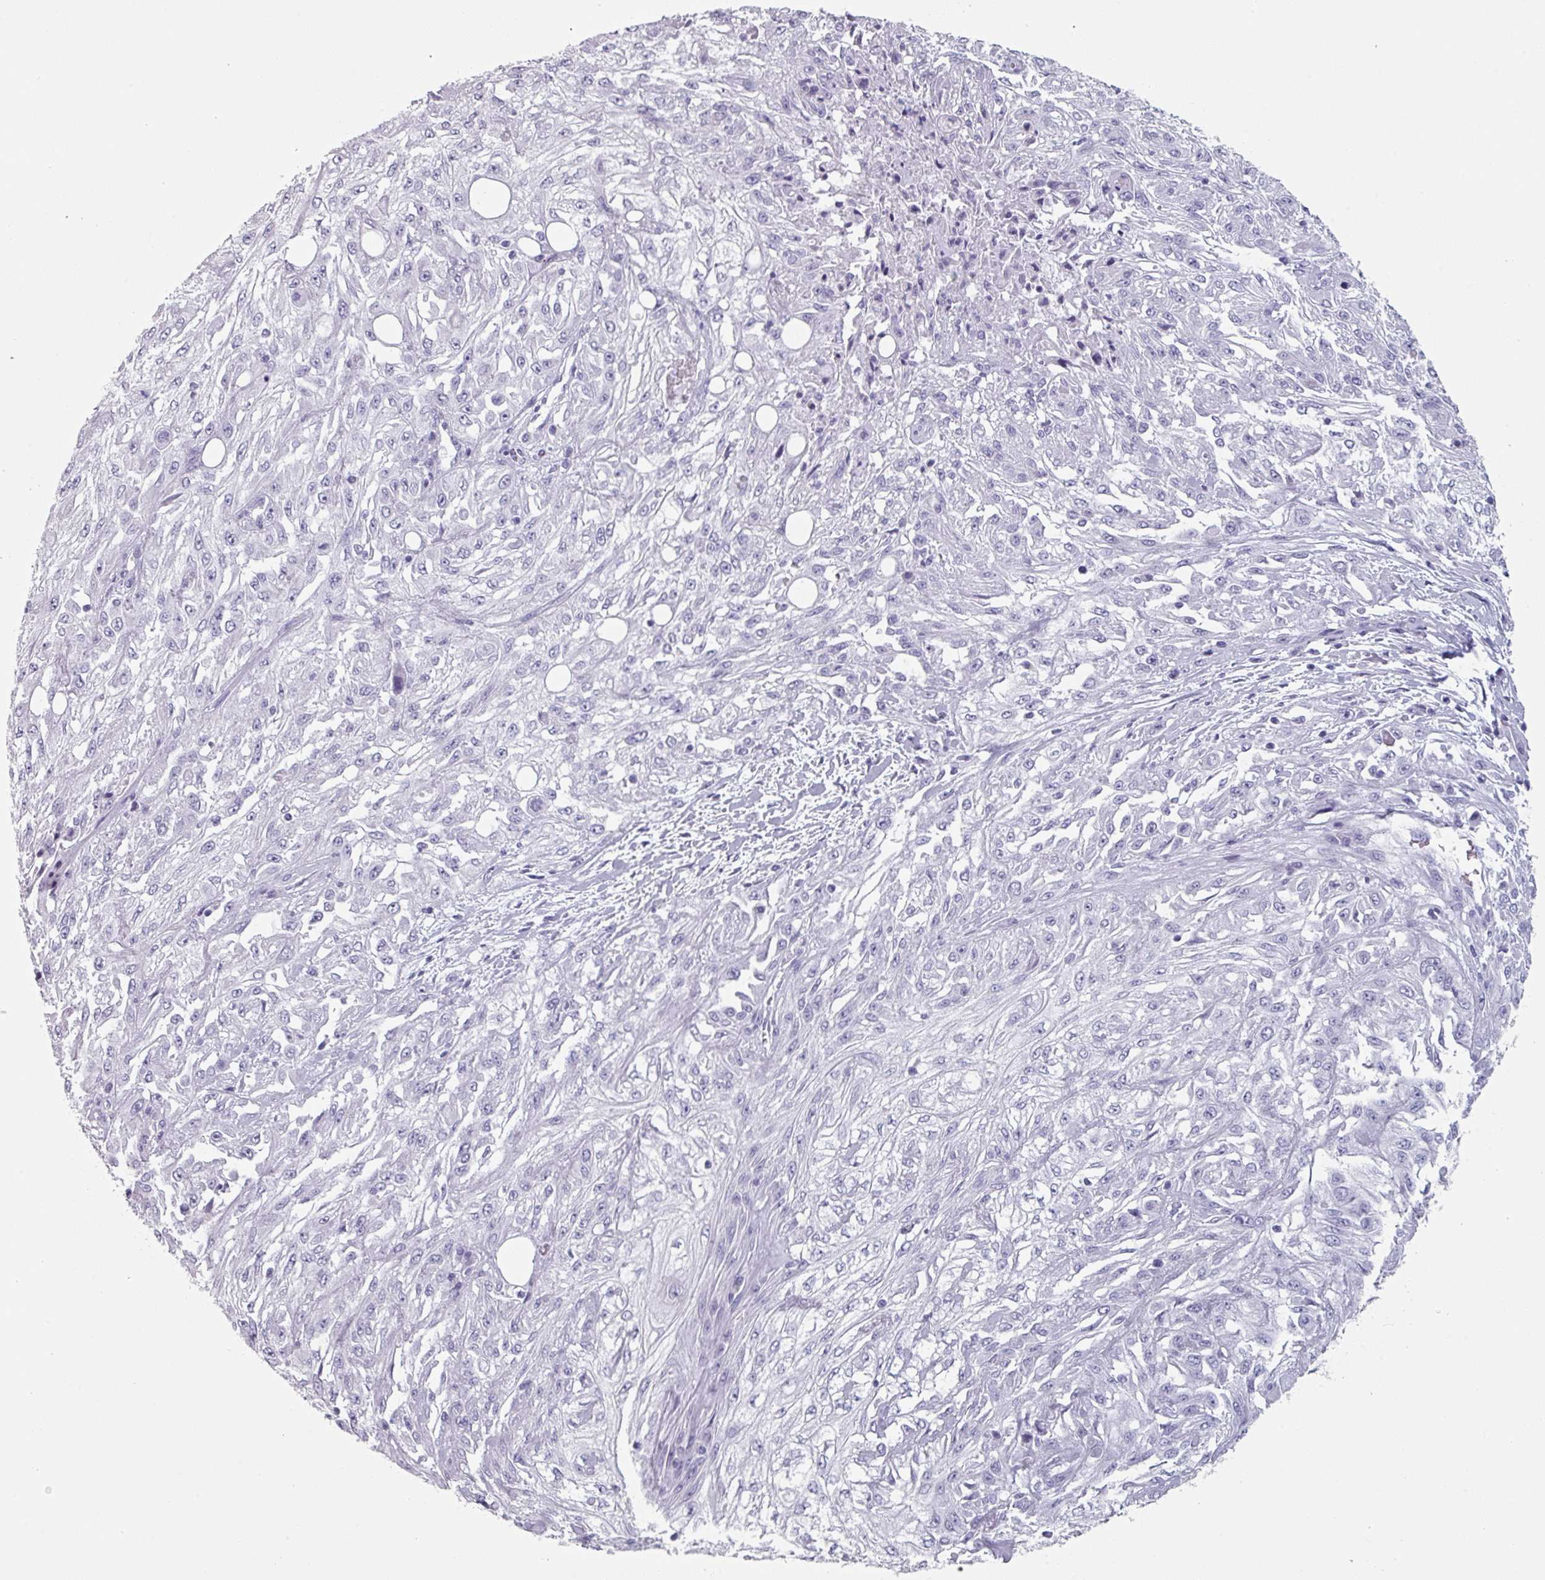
{"staining": {"intensity": "negative", "quantity": "none", "location": "none"}, "tissue": "skin cancer", "cell_type": "Tumor cells", "image_type": "cancer", "snomed": [{"axis": "morphology", "description": "Squamous cell carcinoma, NOS"}, {"axis": "morphology", "description": "Squamous cell carcinoma, metastatic, NOS"}, {"axis": "topography", "description": "Skin"}, {"axis": "topography", "description": "Lymph node"}], "caption": "There is no significant positivity in tumor cells of skin squamous cell carcinoma.", "gene": "SLC35G2", "patient": {"sex": "male", "age": 75}}